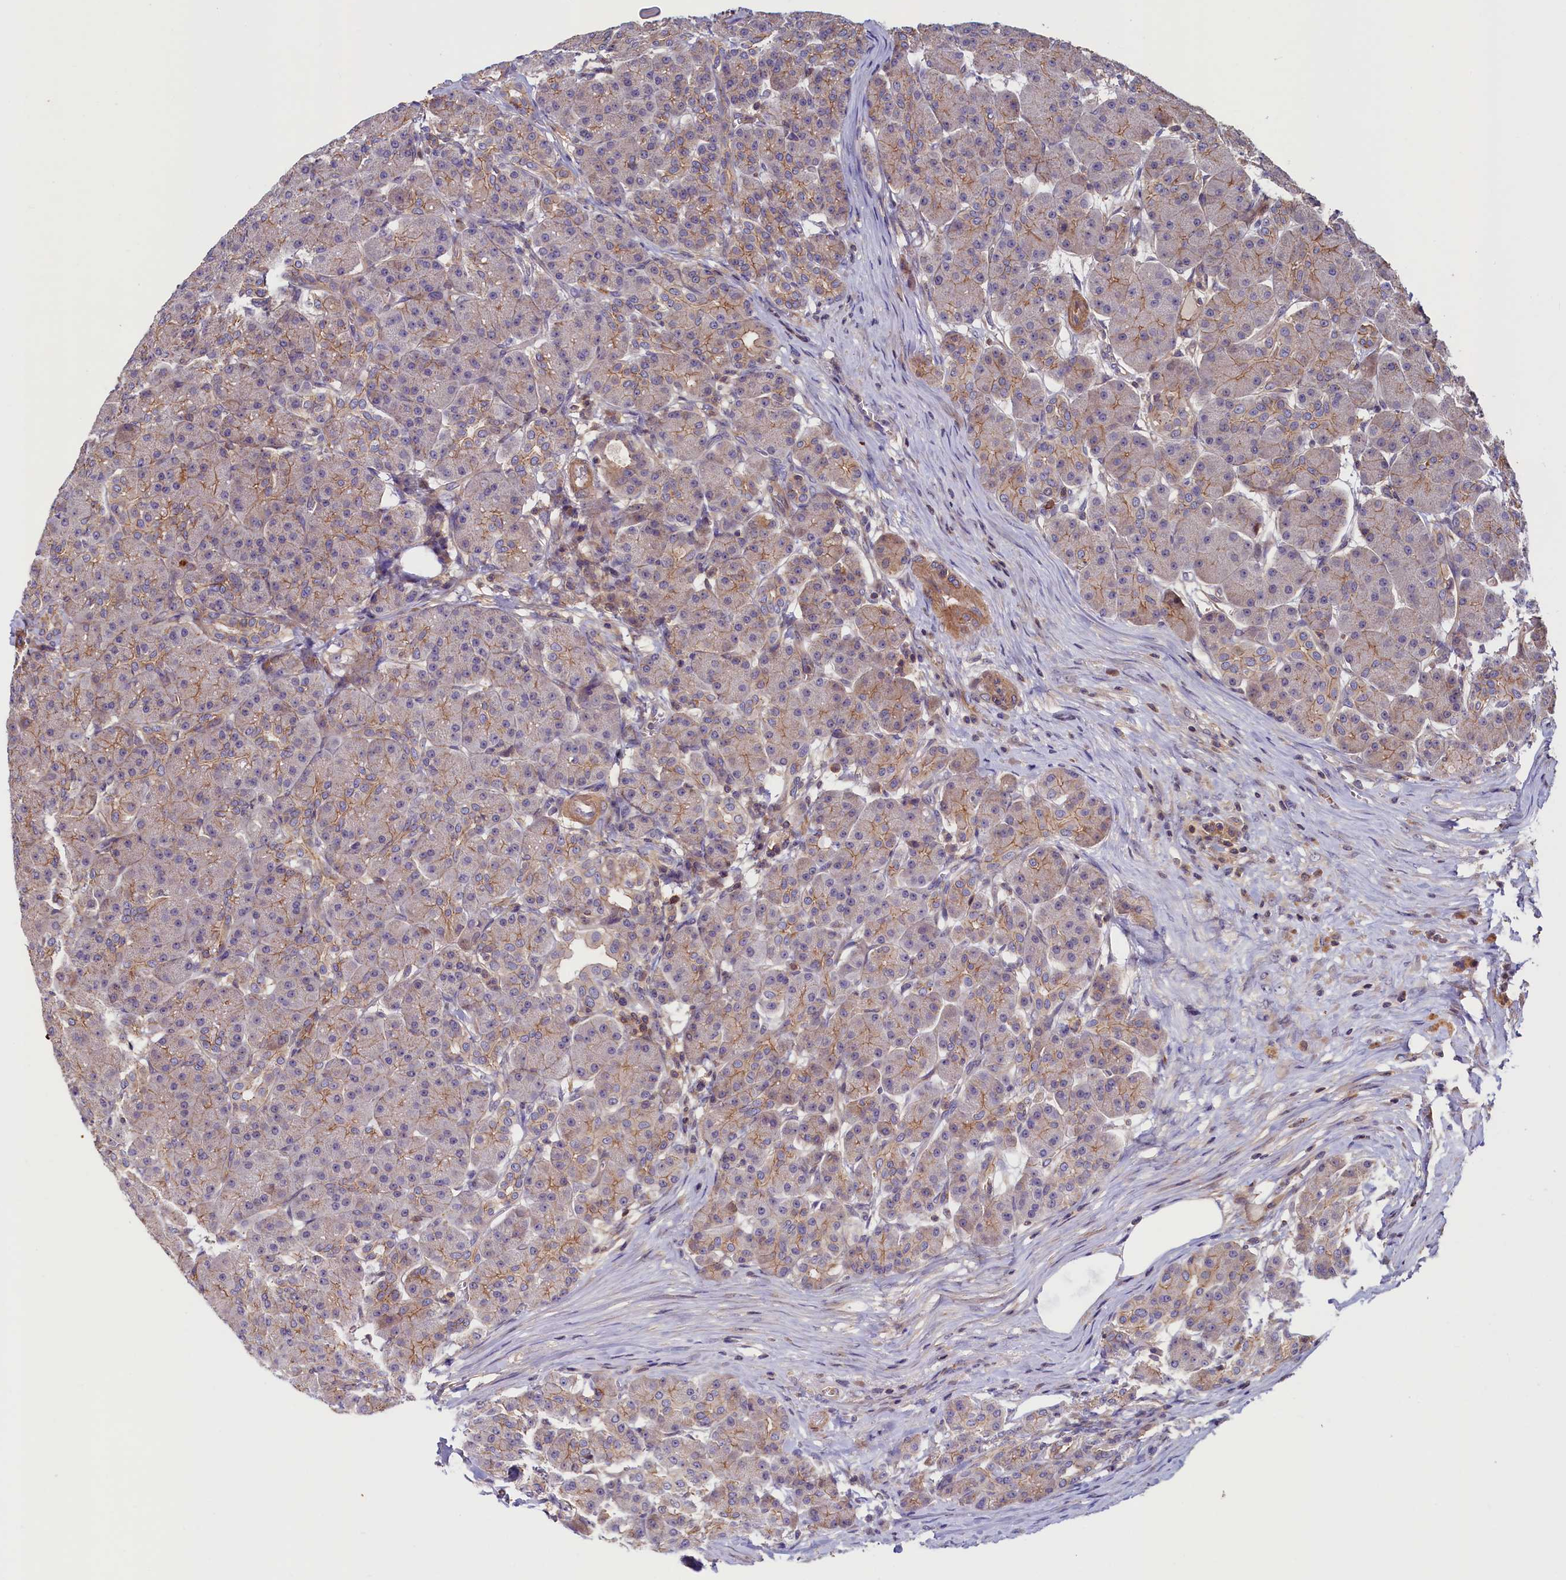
{"staining": {"intensity": "moderate", "quantity": ">75%", "location": "cytoplasmic/membranous"}, "tissue": "pancreas", "cell_type": "Exocrine glandular cells", "image_type": "normal", "snomed": [{"axis": "morphology", "description": "Normal tissue, NOS"}, {"axis": "topography", "description": "Pancreas"}], "caption": "Normal pancreas reveals moderate cytoplasmic/membranous staining in about >75% of exocrine glandular cells, visualized by immunohistochemistry. (DAB (3,3'-diaminobenzidine) IHC with brightfield microscopy, high magnification).", "gene": "DUOXA1", "patient": {"sex": "male", "age": 63}}